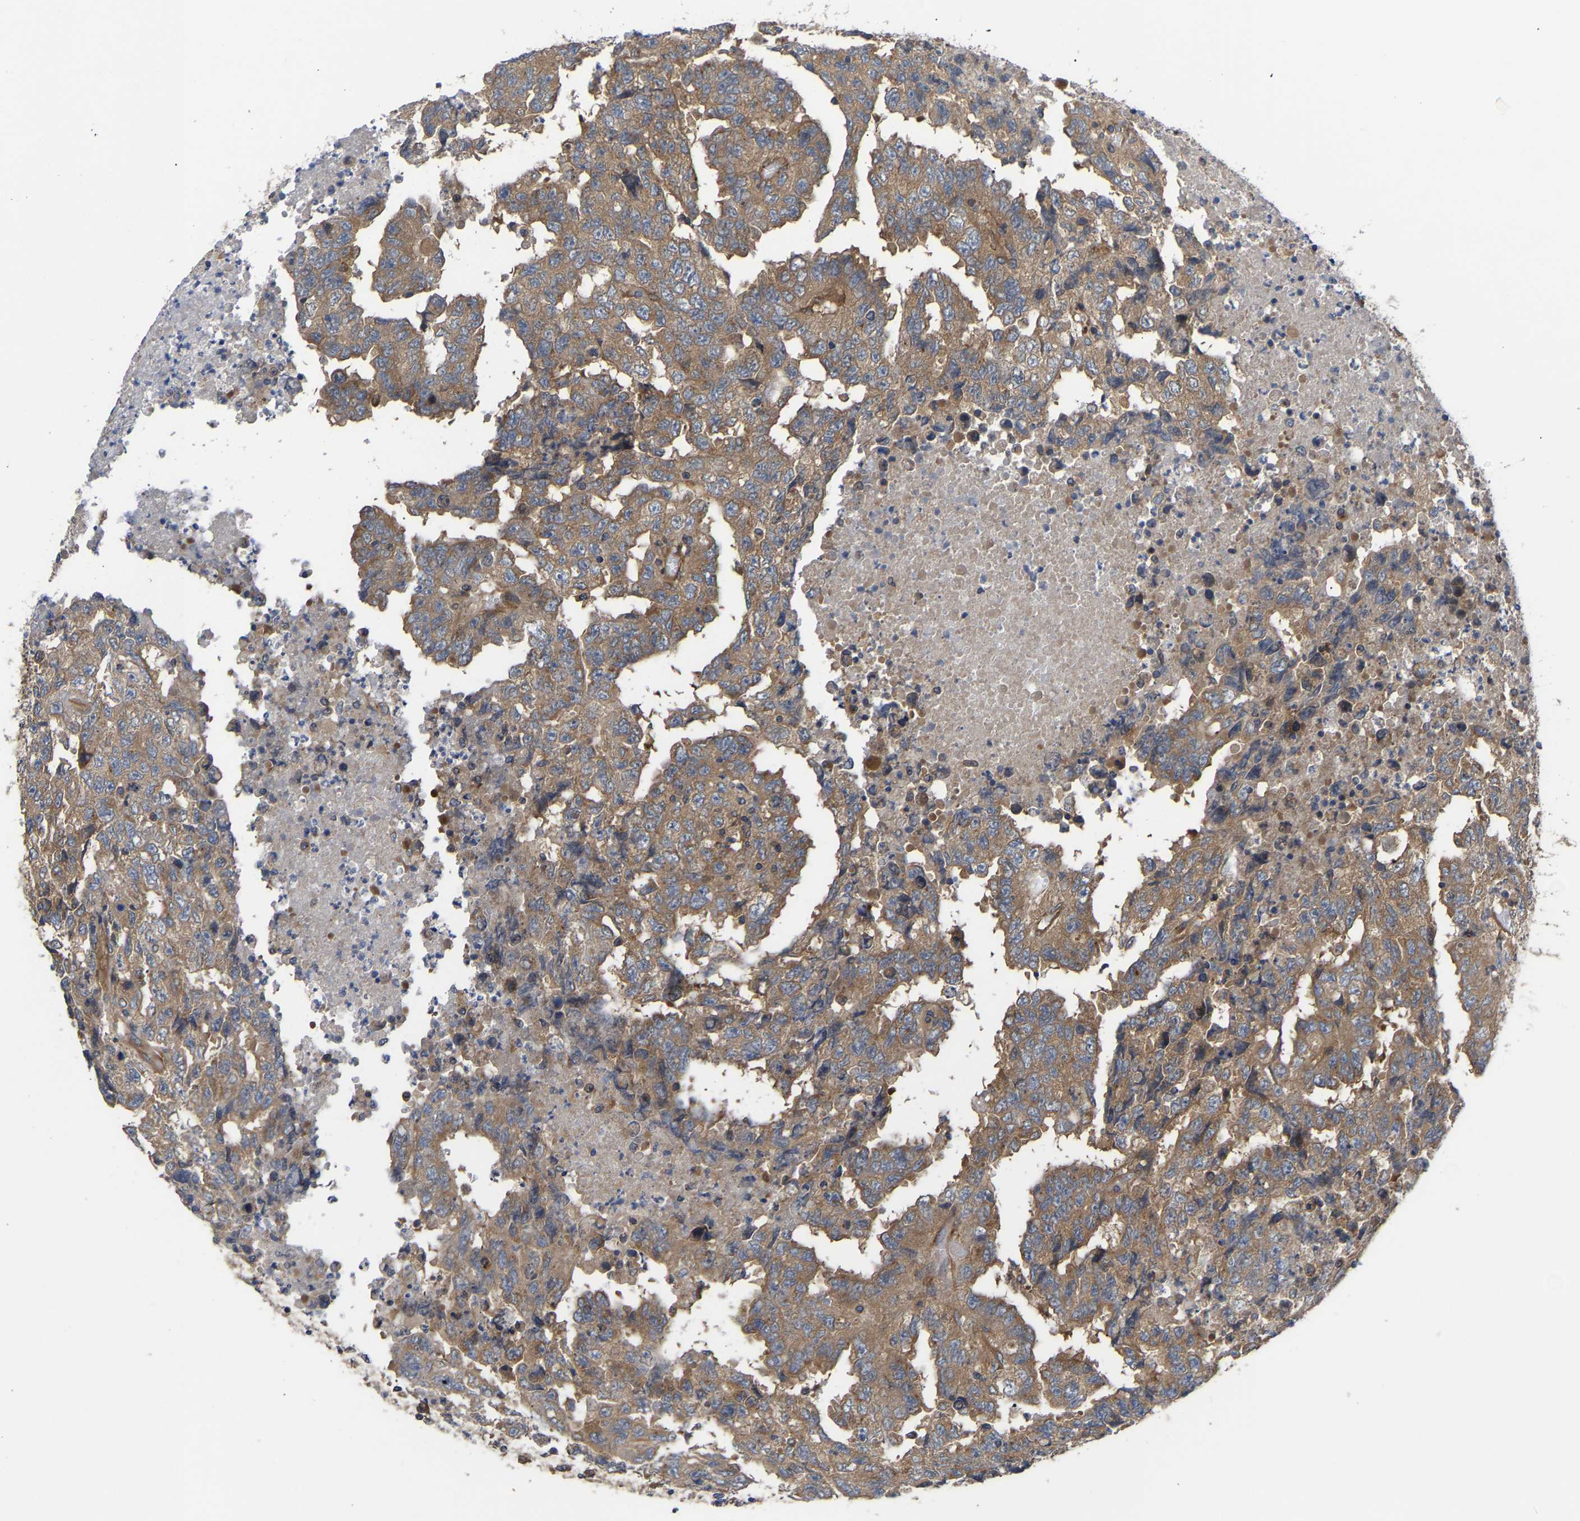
{"staining": {"intensity": "moderate", "quantity": ">75%", "location": "cytoplasmic/membranous"}, "tissue": "testis cancer", "cell_type": "Tumor cells", "image_type": "cancer", "snomed": [{"axis": "morphology", "description": "Necrosis, NOS"}, {"axis": "morphology", "description": "Carcinoma, Embryonal, NOS"}, {"axis": "topography", "description": "Testis"}], "caption": "An image of human testis embryonal carcinoma stained for a protein exhibits moderate cytoplasmic/membranous brown staining in tumor cells.", "gene": "LAPTM4B", "patient": {"sex": "male", "age": 19}}